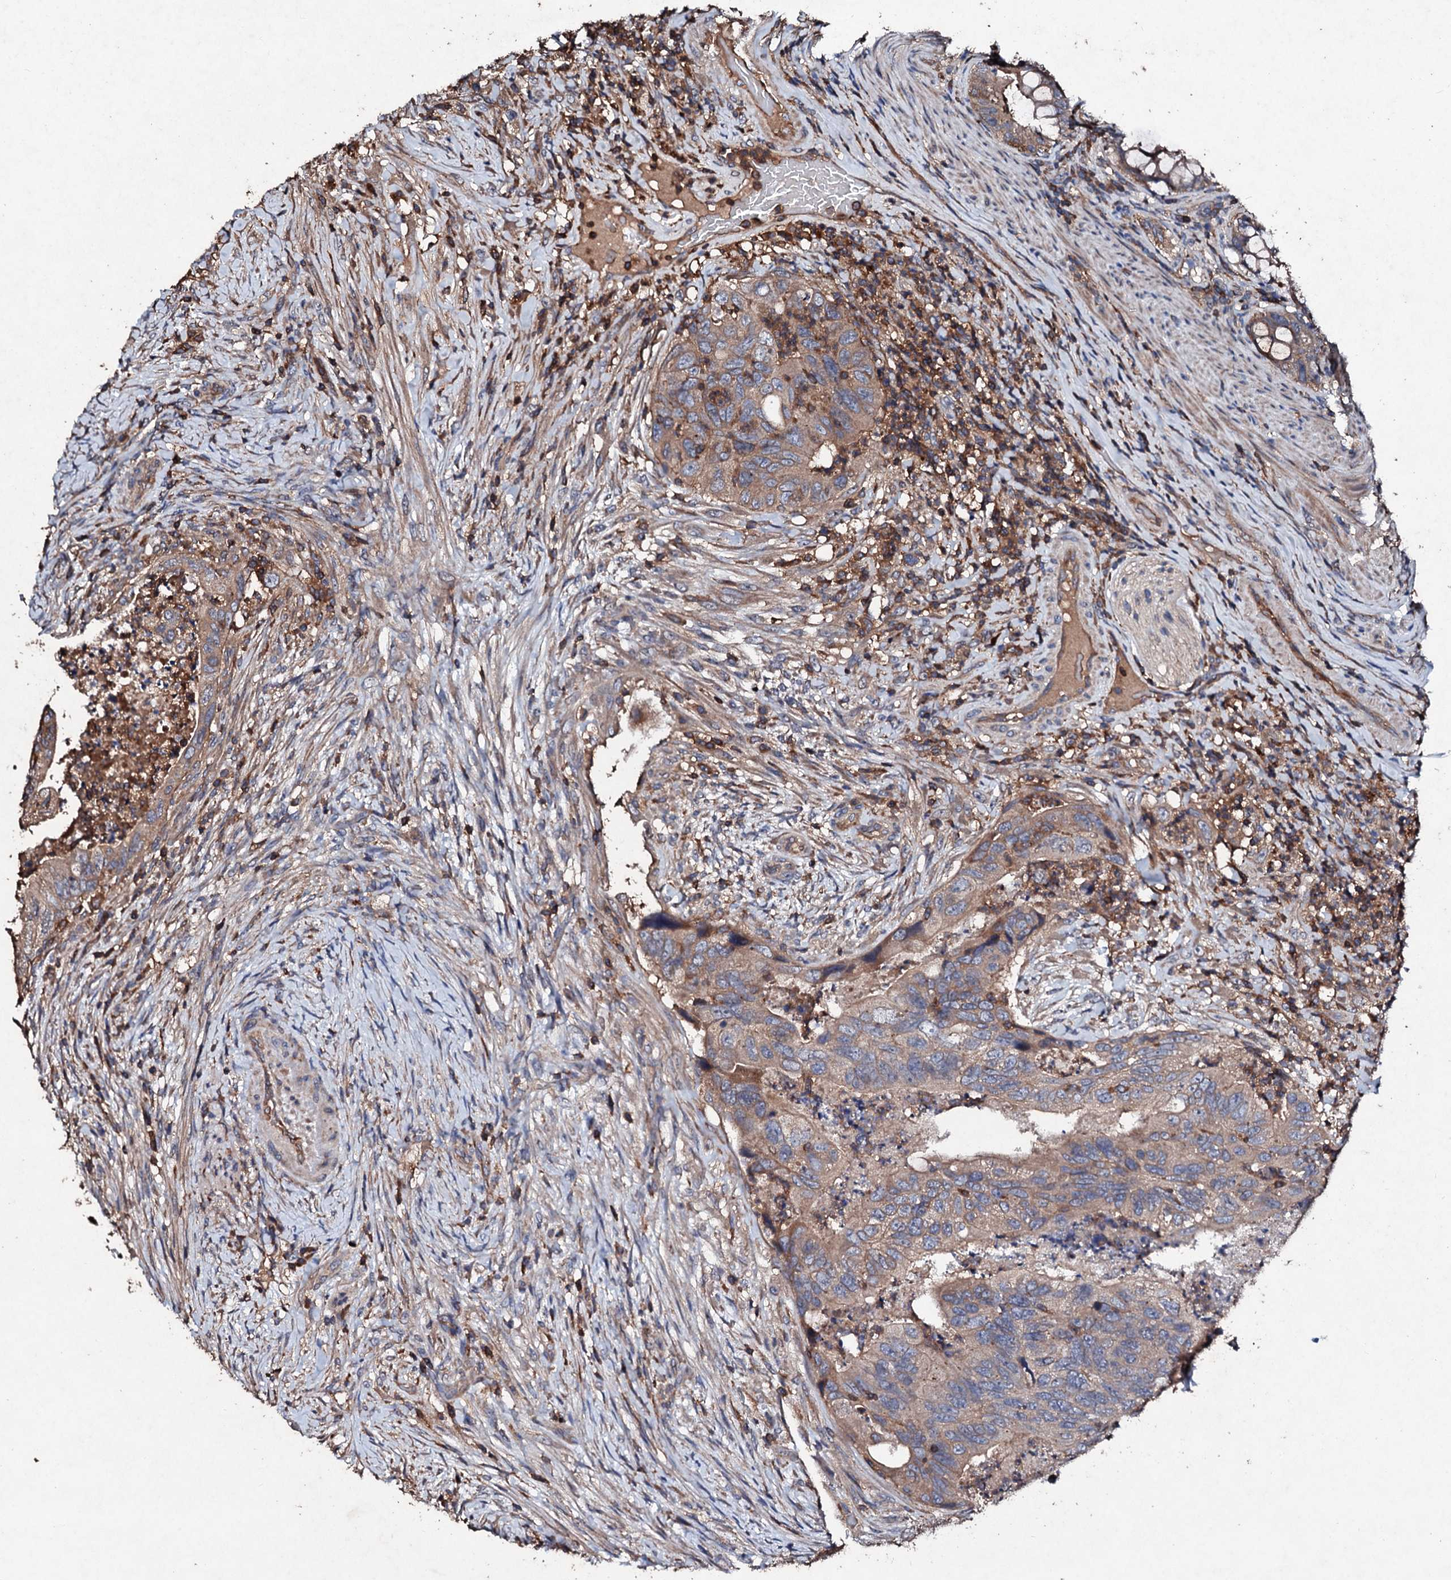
{"staining": {"intensity": "weak", "quantity": ">75%", "location": "cytoplasmic/membranous"}, "tissue": "colorectal cancer", "cell_type": "Tumor cells", "image_type": "cancer", "snomed": [{"axis": "morphology", "description": "Adenocarcinoma, NOS"}, {"axis": "topography", "description": "Rectum"}], "caption": "Immunohistochemical staining of human colorectal cancer exhibits low levels of weak cytoplasmic/membranous protein positivity in approximately >75% of tumor cells.", "gene": "KERA", "patient": {"sex": "male", "age": 63}}